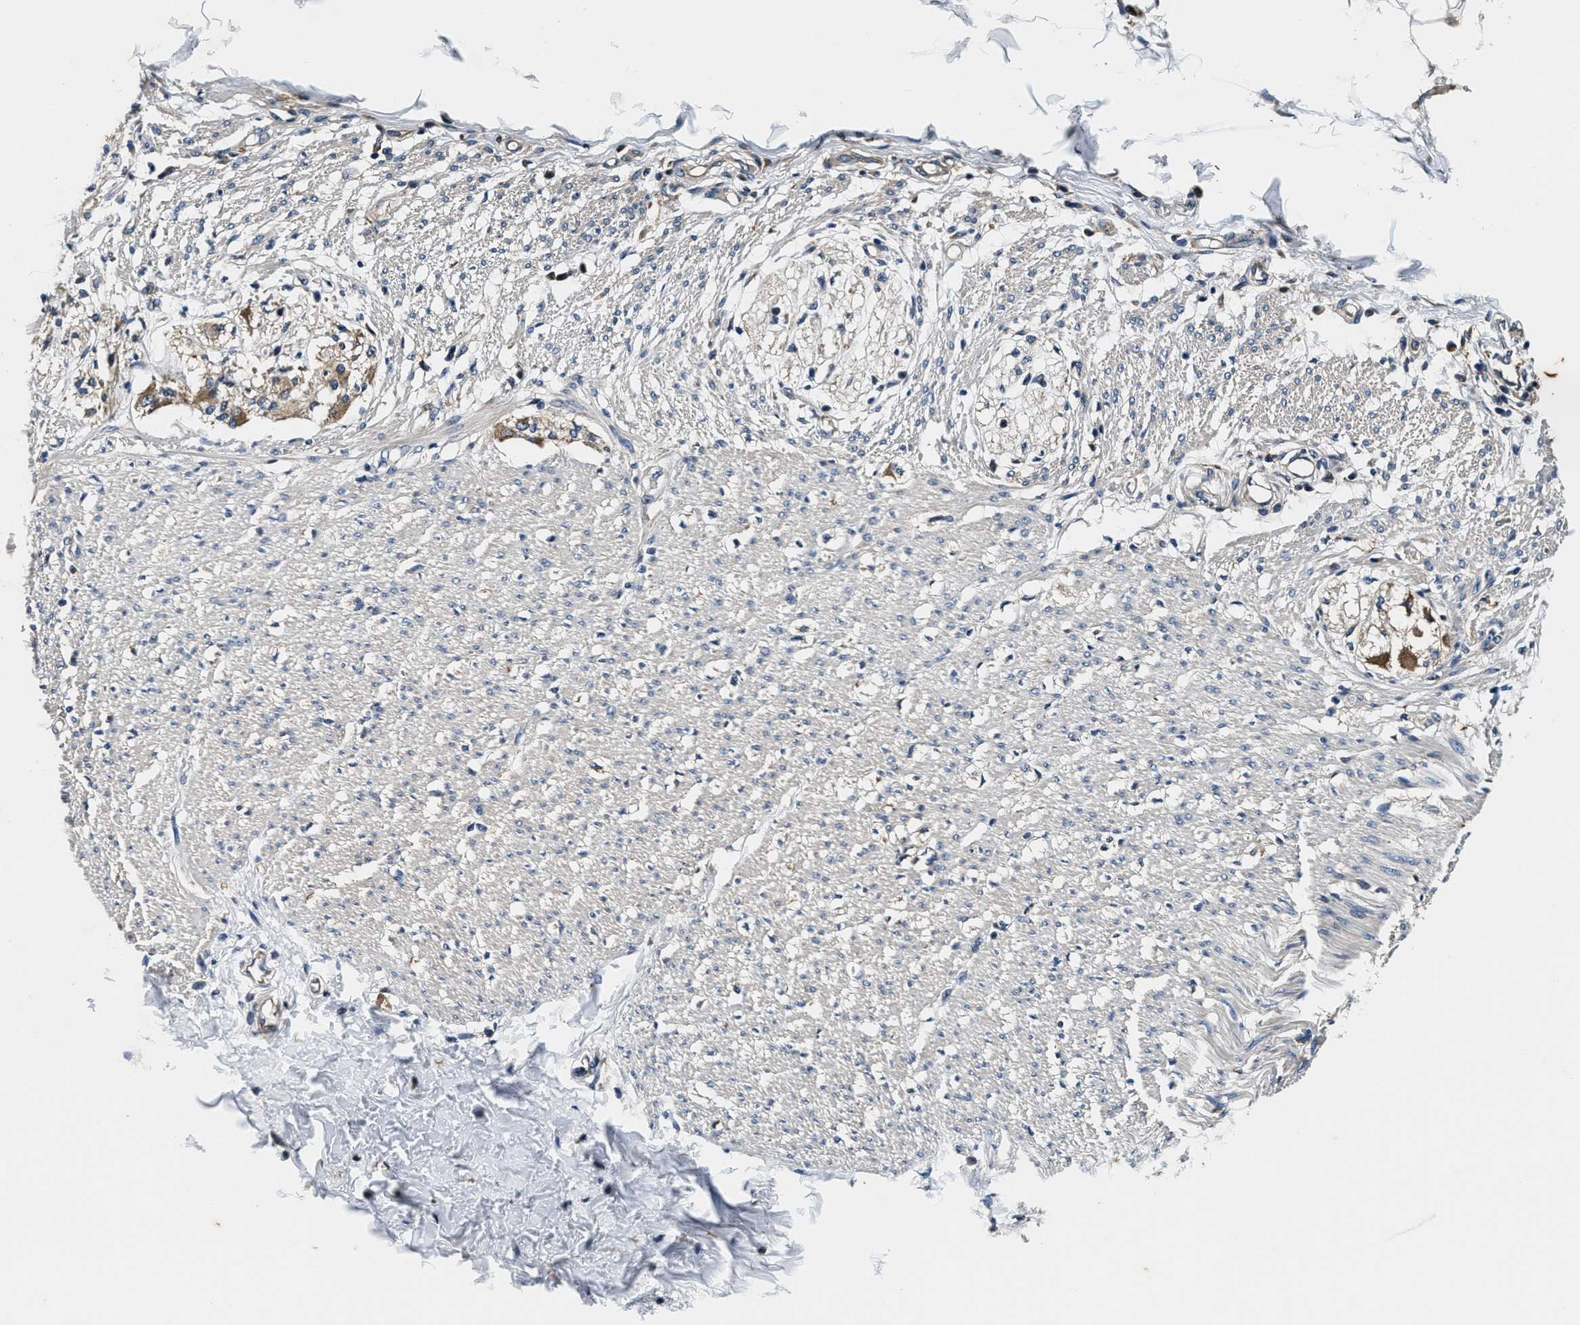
{"staining": {"intensity": "weak", "quantity": "<25%", "location": "cytoplasmic/membranous"}, "tissue": "smooth muscle", "cell_type": "Smooth muscle cells", "image_type": "normal", "snomed": [{"axis": "morphology", "description": "Normal tissue, NOS"}, {"axis": "morphology", "description": "Adenocarcinoma, NOS"}, {"axis": "topography", "description": "Colon"}, {"axis": "topography", "description": "Peripheral nerve tissue"}], "caption": "An image of smooth muscle stained for a protein displays no brown staining in smooth muscle cells. (Stains: DAB (3,3'-diaminobenzidine) IHC with hematoxylin counter stain, Microscopy: brightfield microscopy at high magnification).", "gene": "PI4KB", "patient": {"sex": "male", "age": 14}}